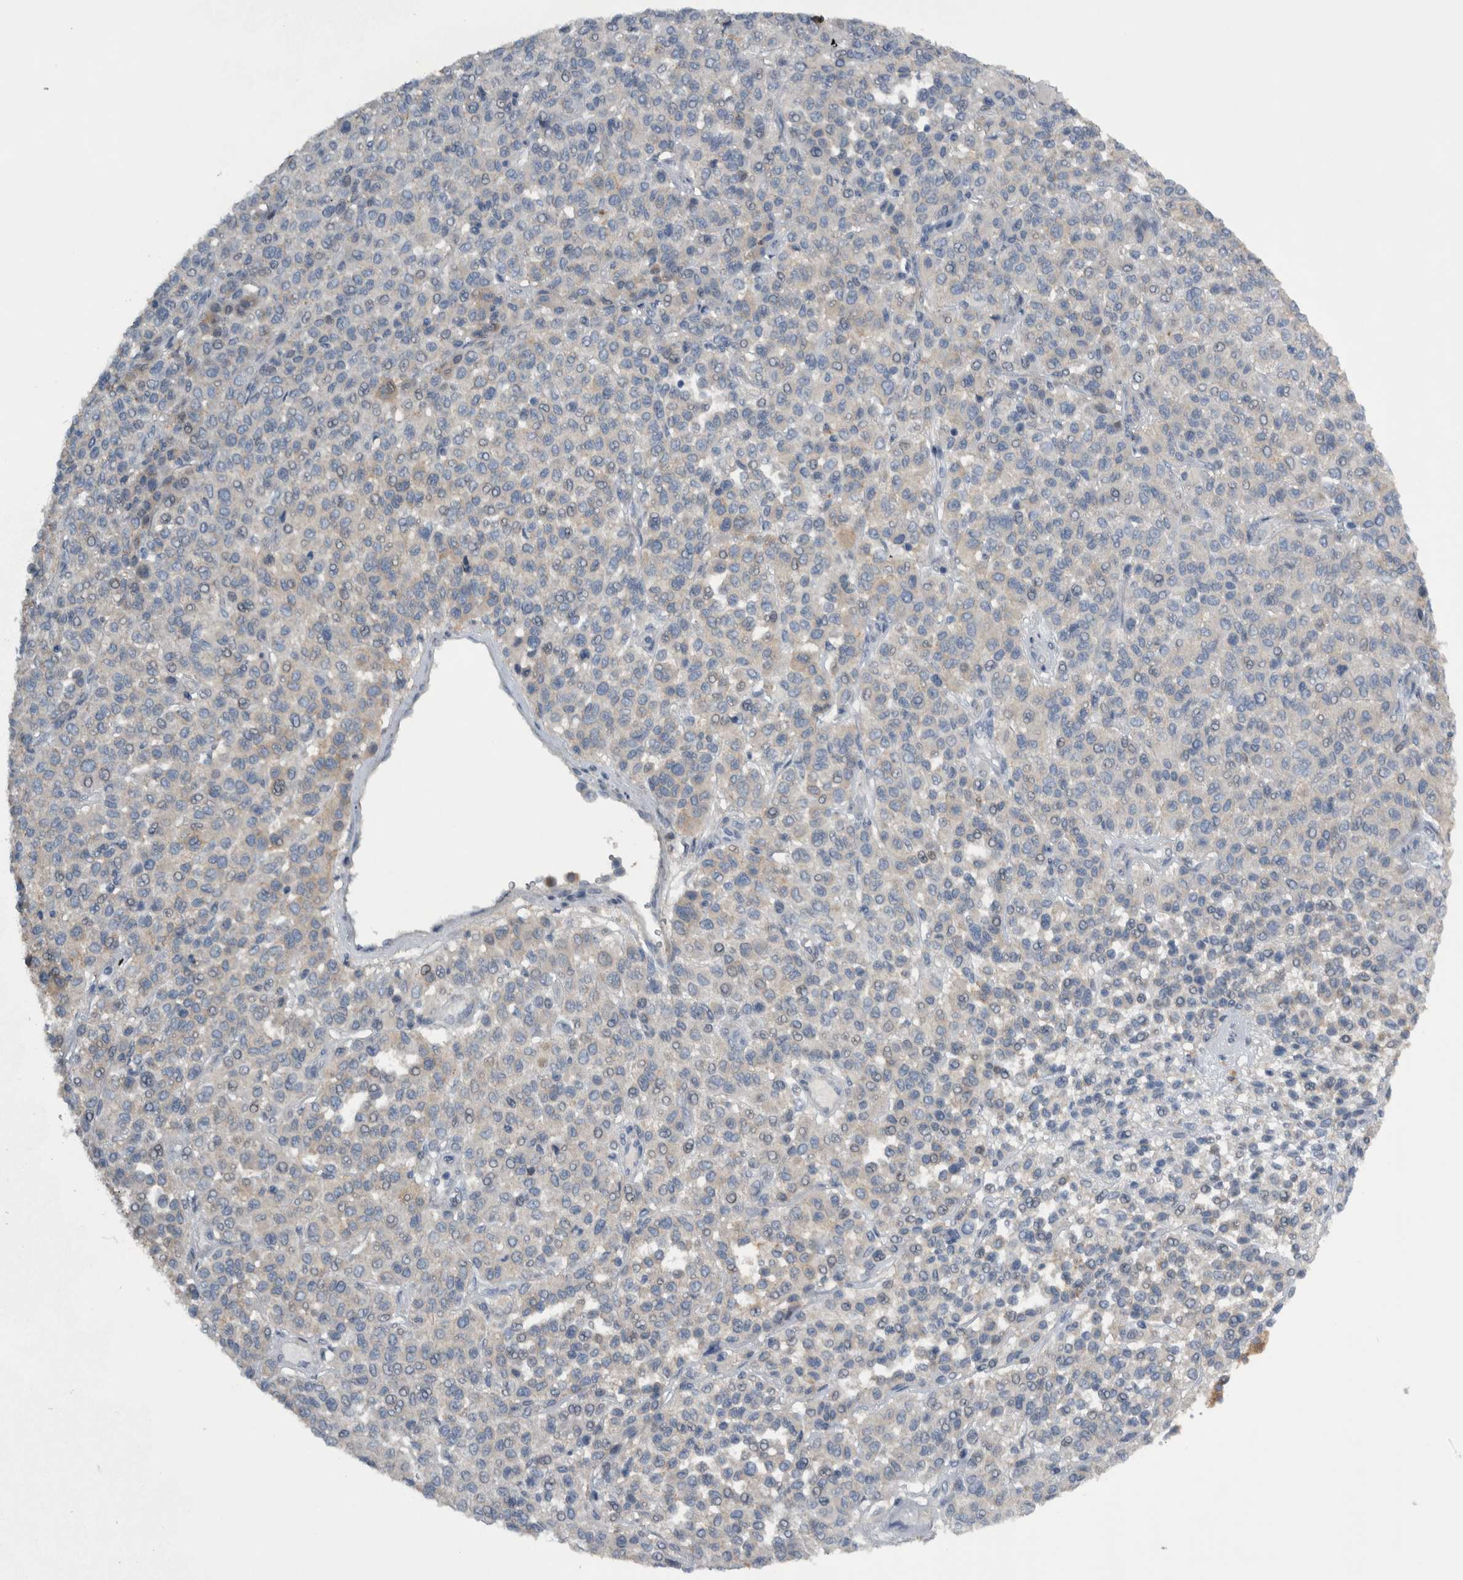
{"staining": {"intensity": "negative", "quantity": "none", "location": "none"}, "tissue": "melanoma", "cell_type": "Tumor cells", "image_type": "cancer", "snomed": [{"axis": "morphology", "description": "Malignant melanoma, Metastatic site"}, {"axis": "topography", "description": "Pancreas"}], "caption": "IHC micrograph of neoplastic tissue: melanoma stained with DAB (3,3'-diaminobenzidine) demonstrates no significant protein staining in tumor cells.", "gene": "NT5C2", "patient": {"sex": "female", "age": 30}}